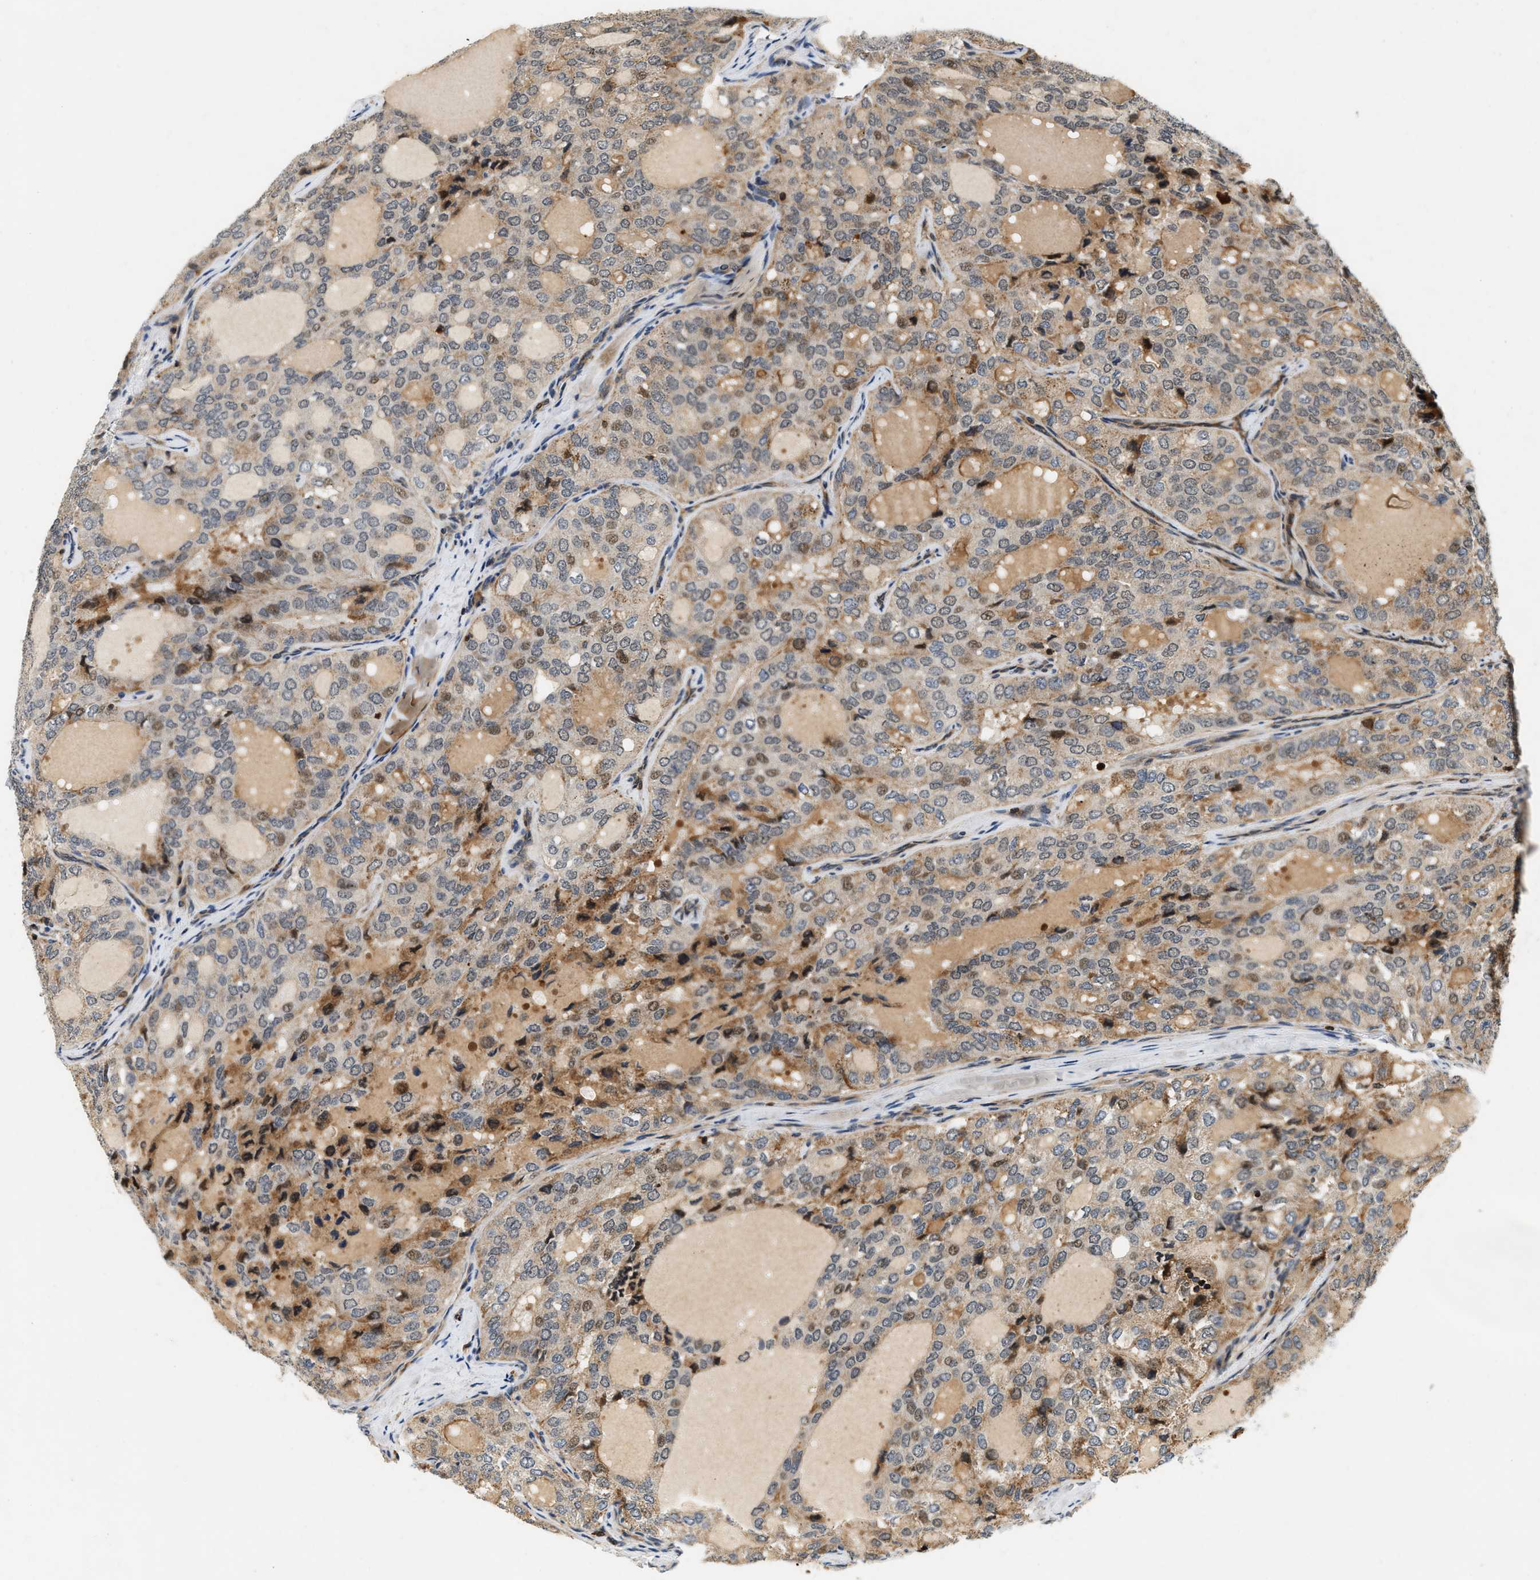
{"staining": {"intensity": "moderate", "quantity": ">75%", "location": "cytoplasmic/membranous"}, "tissue": "thyroid cancer", "cell_type": "Tumor cells", "image_type": "cancer", "snomed": [{"axis": "morphology", "description": "Follicular adenoma carcinoma, NOS"}, {"axis": "topography", "description": "Thyroid gland"}], "caption": "DAB immunohistochemical staining of follicular adenoma carcinoma (thyroid) displays moderate cytoplasmic/membranous protein staining in about >75% of tumor cells.", "gene": "SAMD9", "patient": {"sex": "male", "age": 75}}